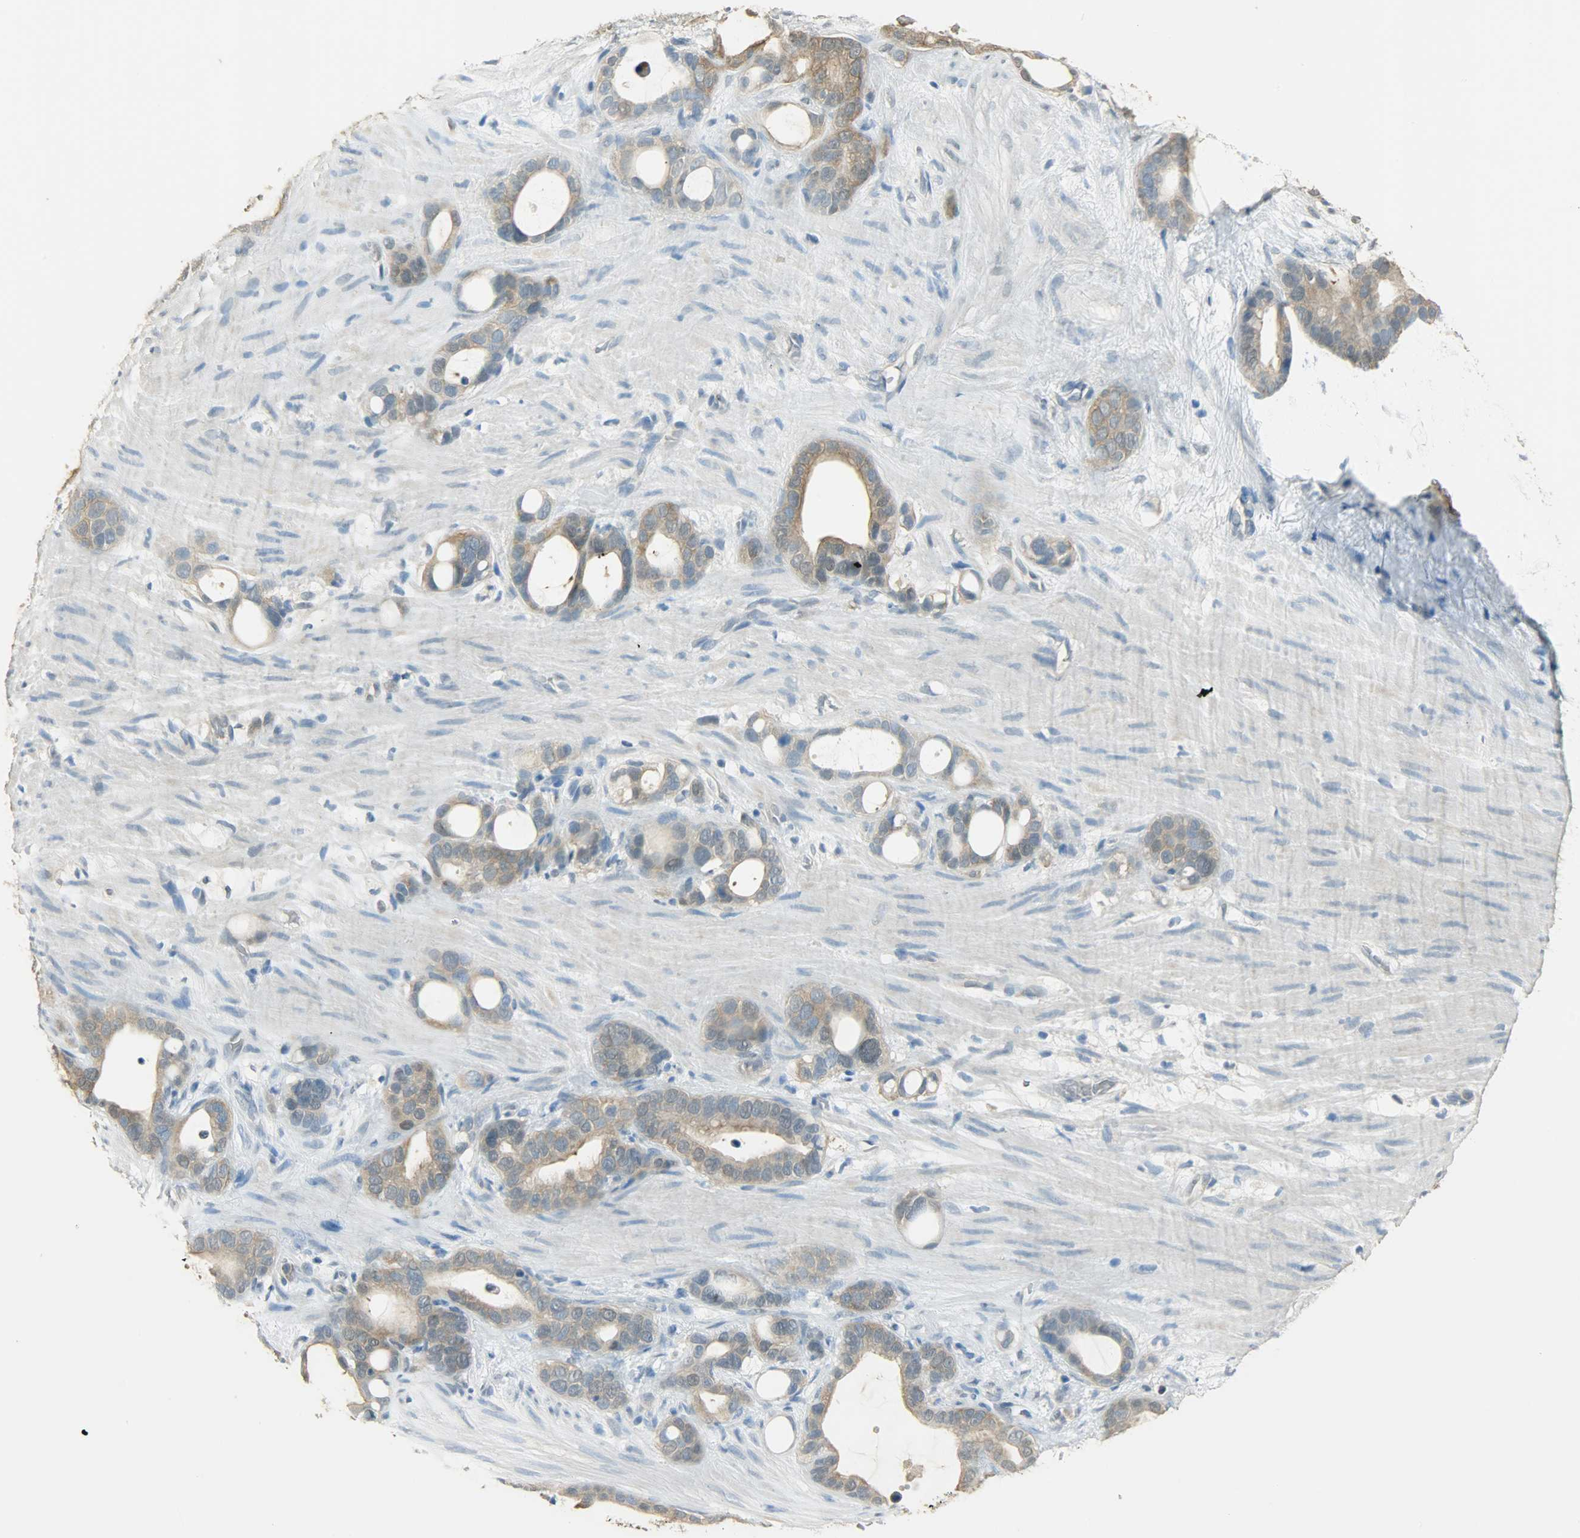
{"staining": {"intensity": "weak", "quantity": ">75%", "location": "cytoplasmic/membranous"}, "tissue": "stomach cancer", "cell_type": "Tumor cells", "image_type": "cancer", "snomed": [{"axis": "morphology", "description": "Adenocarcinoma, NOS"}, {"axis": "topography", "description": "Stomach"}], "caption": "There is low levels of weak cytoplasmic/membranous positivity in tumor cells of stomach cancer (adenocarcinoma), as demonstrated by immunohistochemical staining (brown color).", "gene": "PRMT5", "patient": {"sex": "female", "age": 75}}